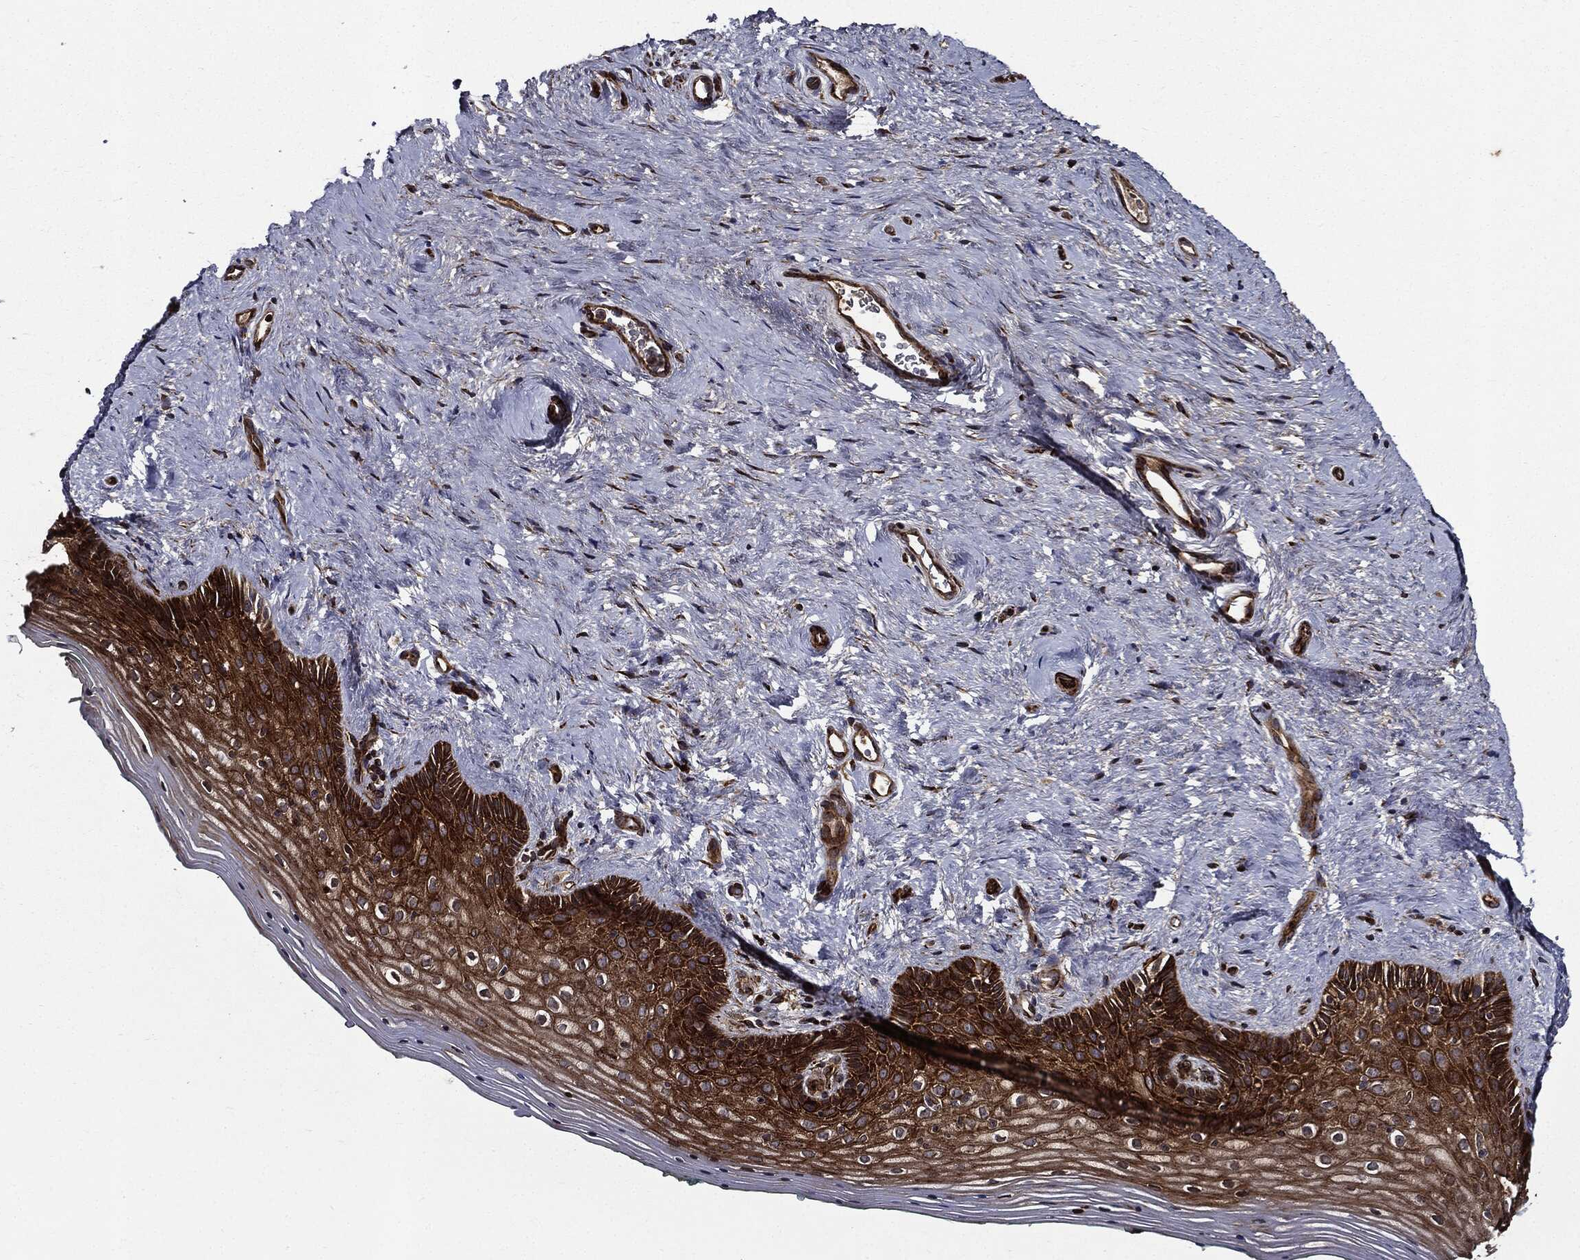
{"staining": {"intensity": "strong", "quantity": ">75%", "location": "cytoplasmic/membranous"}, "tissue": "vagina", "cell_type": "Squamous epithelial cells", "image_type": "normal", "snomed": [{"axis": "morphology", "description": "Normal tissue, NOS"}, {"axis": "topography", "description": "Vagina"}], "caption": "Protein analysis of normal vagina shows strong cytoplasmic/membranous expression in approximately >75% of squamous epithelial cells. (DAB = brown stain, brightfield microscopy at high magnification).", "gene": "HTT", "patient": {"sex": "female", "age": 45}}